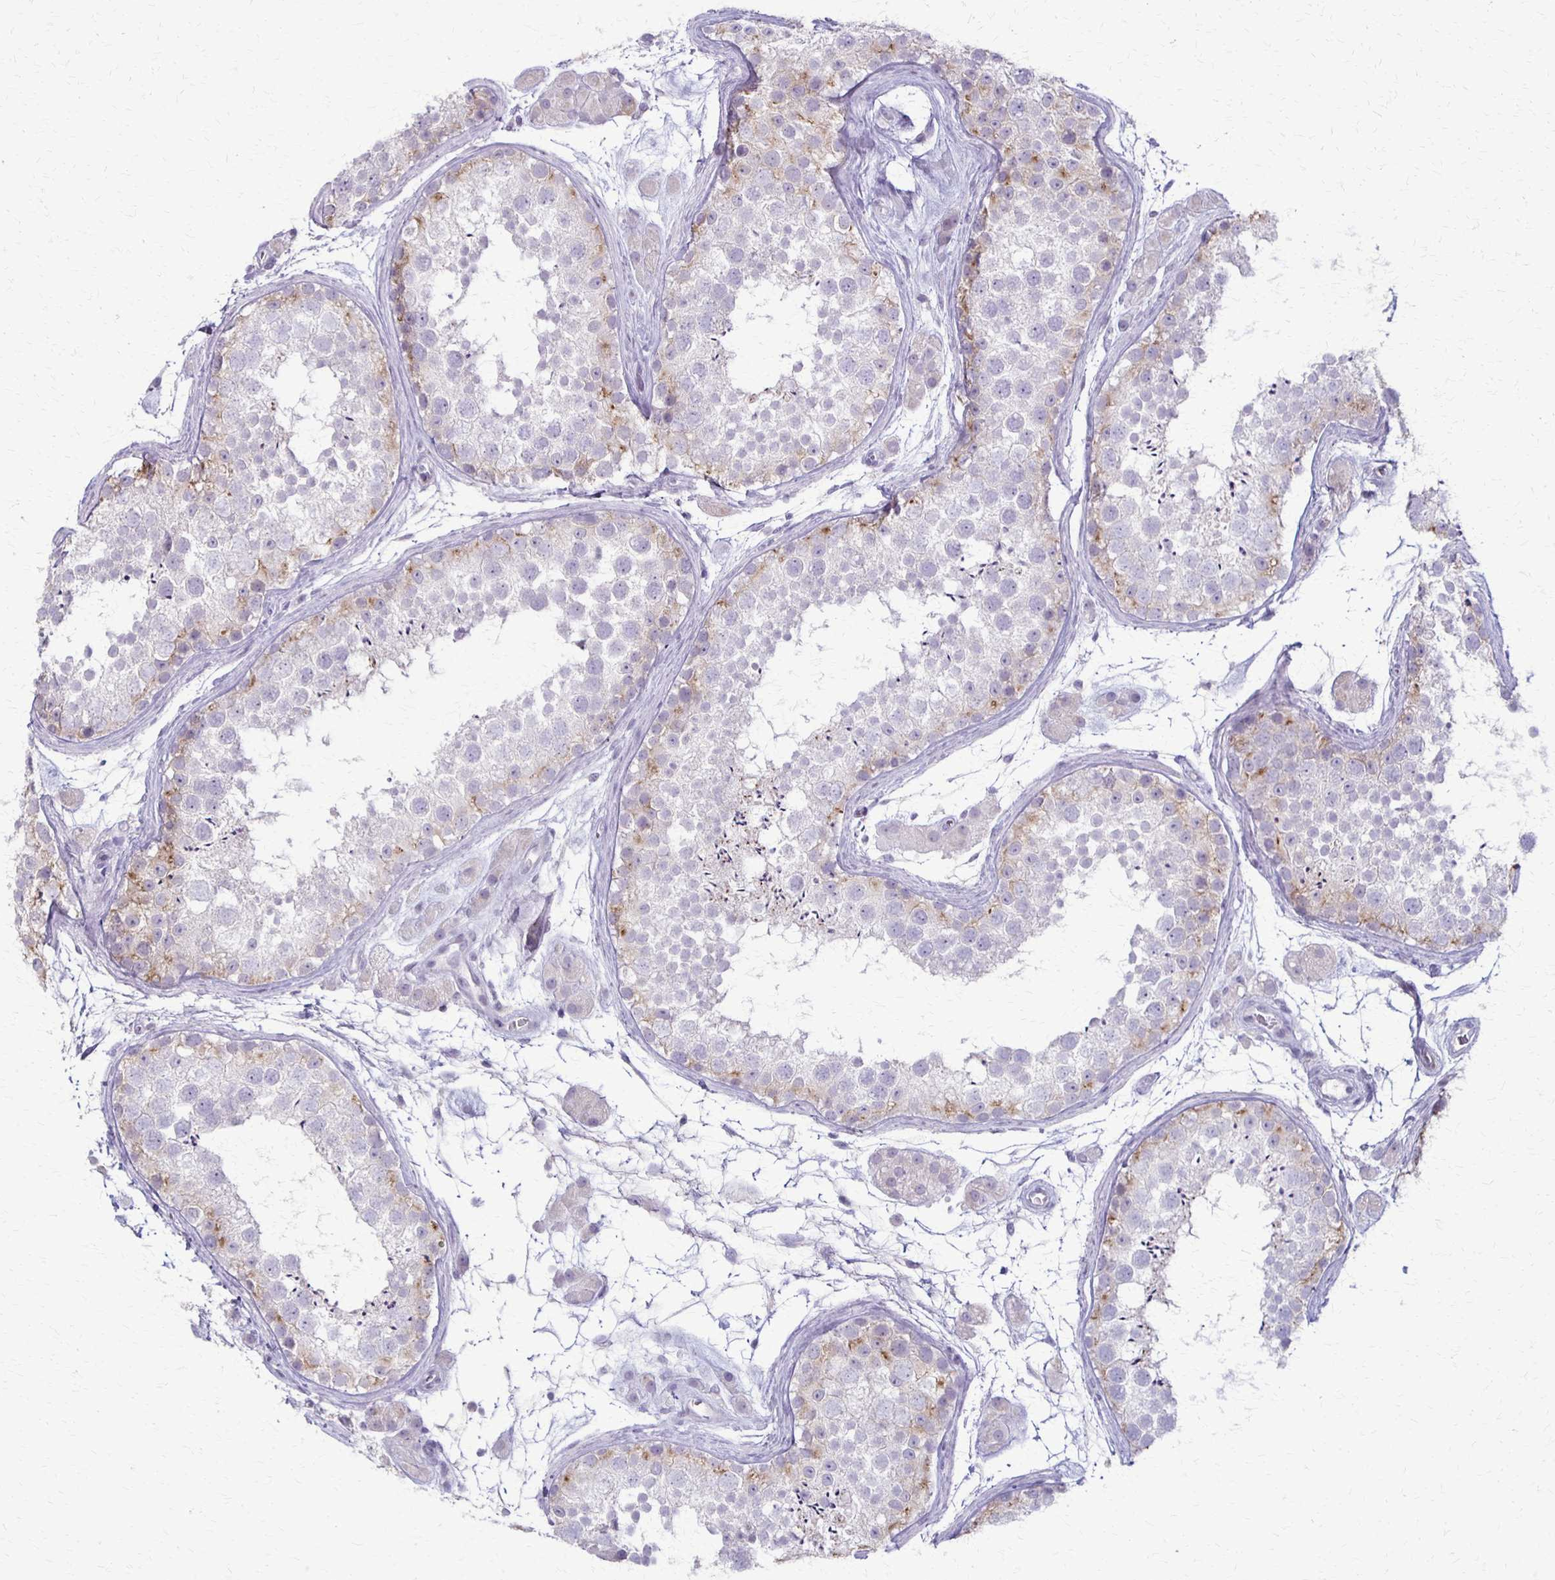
{"staining": {"intensity": "moderate", "quantity": "<25%", "location": "cytoplasmic/membranous"}, "tissue": "testis", "cell_type": "Cells in seminiferous ducts", "image_type": "normal", "snomed": [{"axis": "morphology", "description": "Normal tissue, NOS"}, {"axis": "topography", "description": "Testis"}], "caption": "IHC (DAB) staining of unremarkable human testis exhibits moderate cytoplasmic/membranous protein staining in approximately <25% of cells in seminiferous ducts. (Brightfield microscopy of DAB IHC at high magnification).", "gene": "SLC35E2B", "patient": {"sex": "male", "age": 41}}